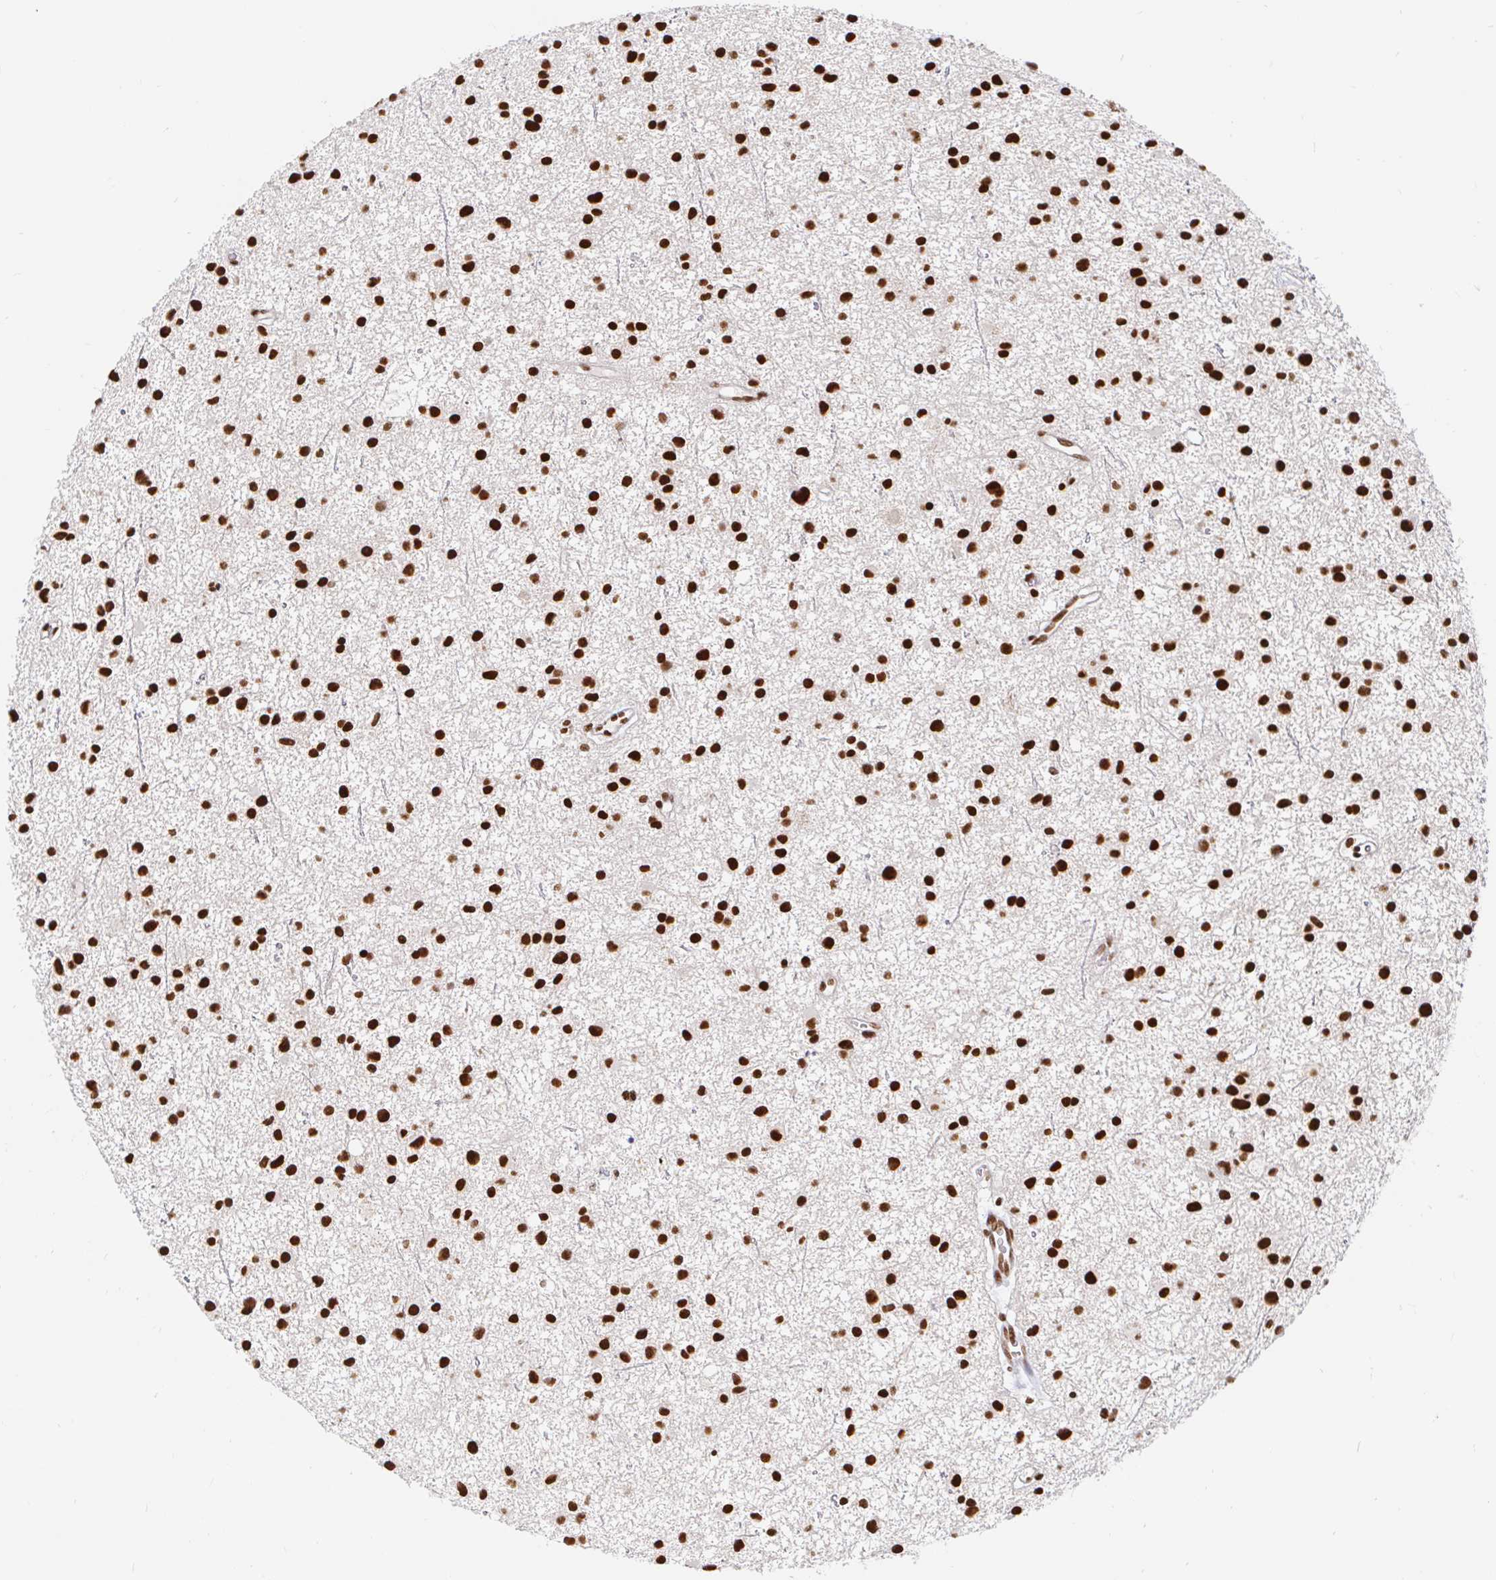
{"staining": {"intensity": "strong", "quantity": ">75%", "location": "nuclear"}, "tissue": "glioma", "cell_type": "Tumor cells", "image_type": "cancer", "snomed": [{"axis": "morphology", "description": "Glioma, malignant, Low grade"}, {"axis": "topography", "description": "Brain"}], "caption": "Strong nuclear protein positivity is appreciated in approximately >75% of tumor cells in glioma. The staining was performed using DAB (3,3'-diaminobenzidine), with brown indicating positive protein expression. Nuclei are stained blue with hematoxylin.", "gene": "RBMX", "patient": {"sex": "male", "age": 43}}